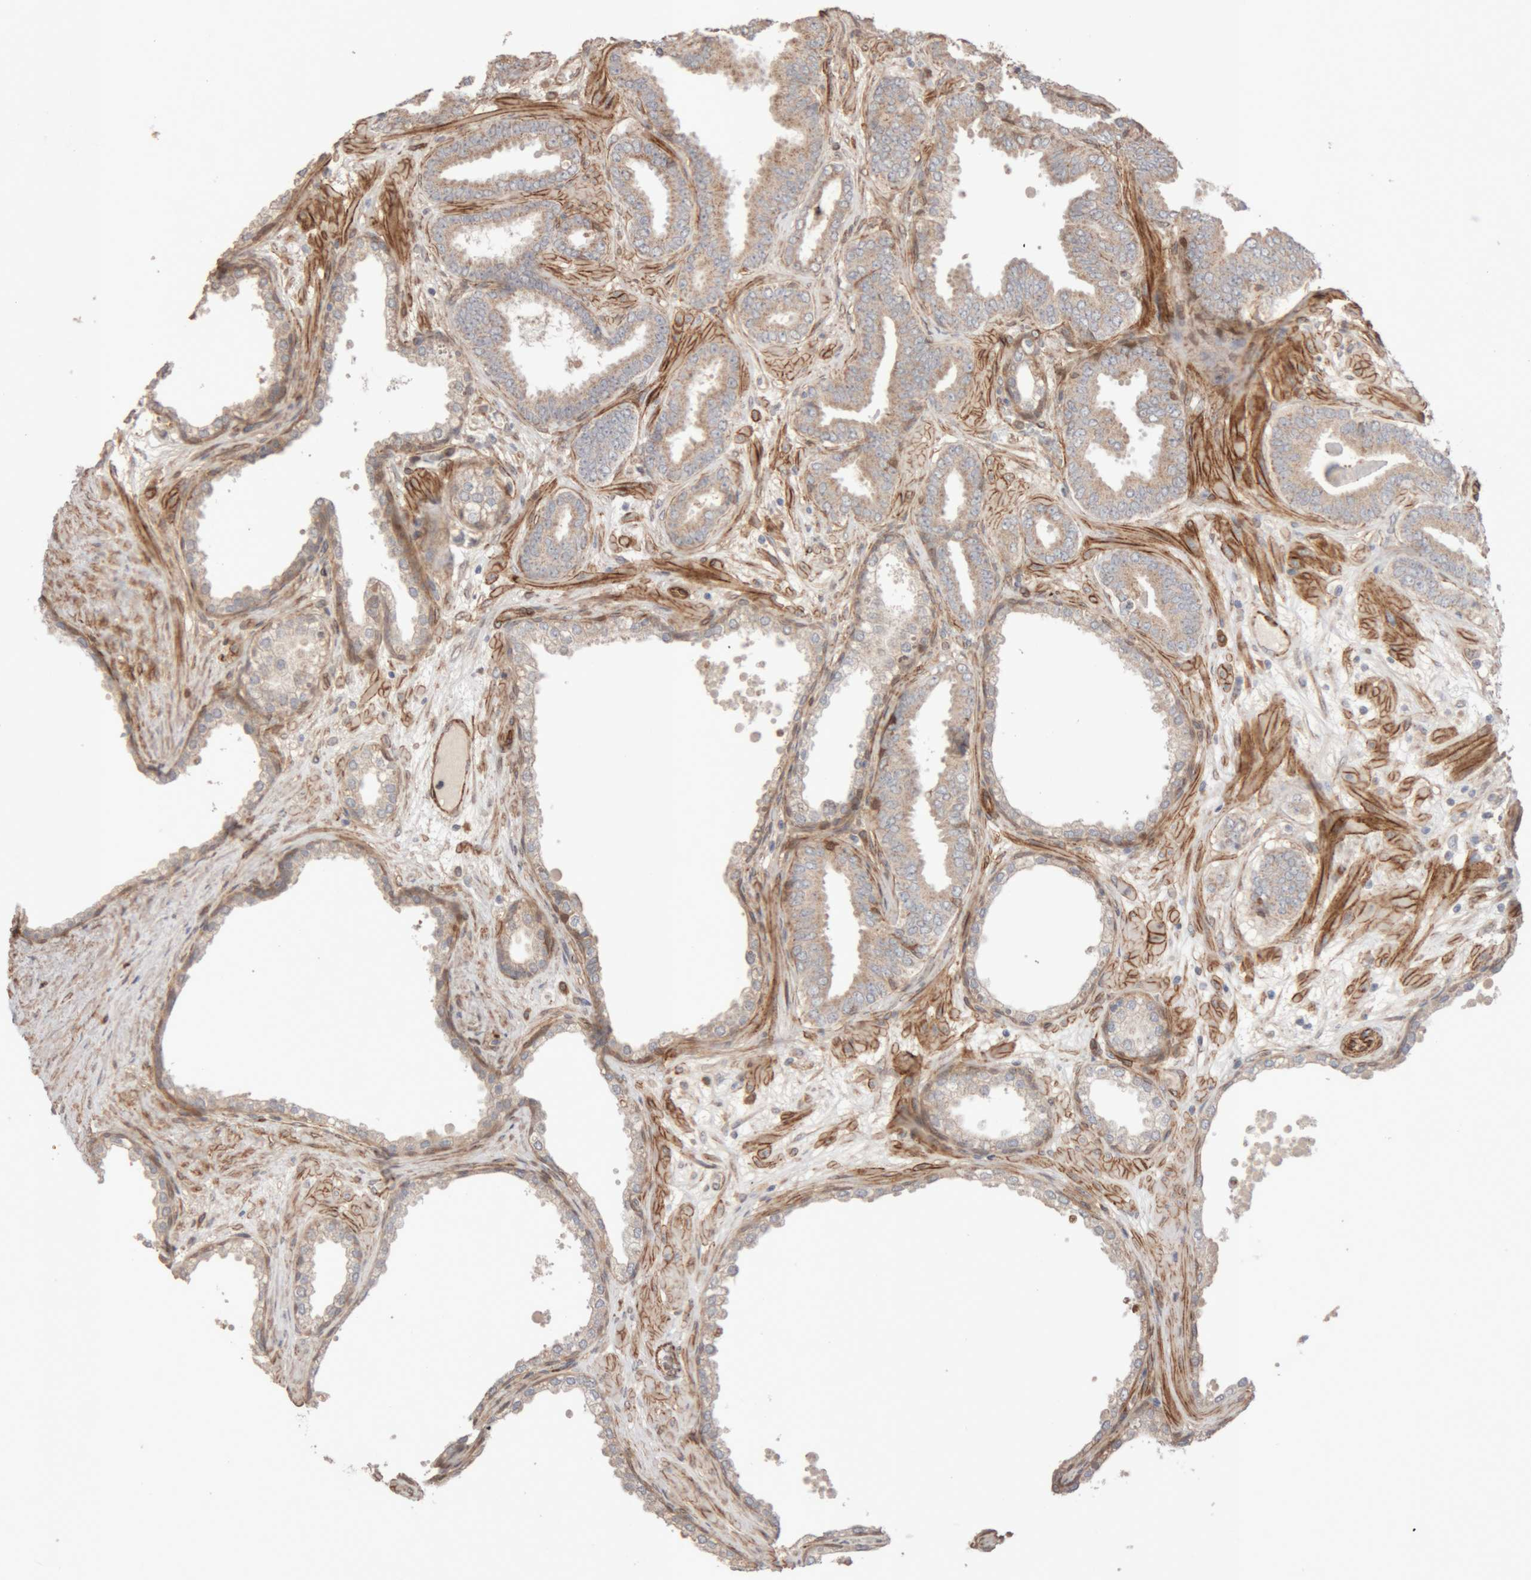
{"staining": {"intensity": "weak", "quantity": ">75%", "location": "cytoplasmic/membranous"}, "tissue": "prostate cancer", "cell_type": "Tumor cells", "image_type": "cancer", "snomed": [{"axis": "morphology", "description": "Adenocarcinoma, Low grade"}, {"axis": "topography", "description": "Prostate"}], "caption": "Brown immunohistochemical staining in prostate low-grade adenocarcinoma displays weak cytoplasmic/membranous expression in approximately >75% of tumor cells.", "gene": "RAB32", "patient": {"sex": "male", "age": 62}}